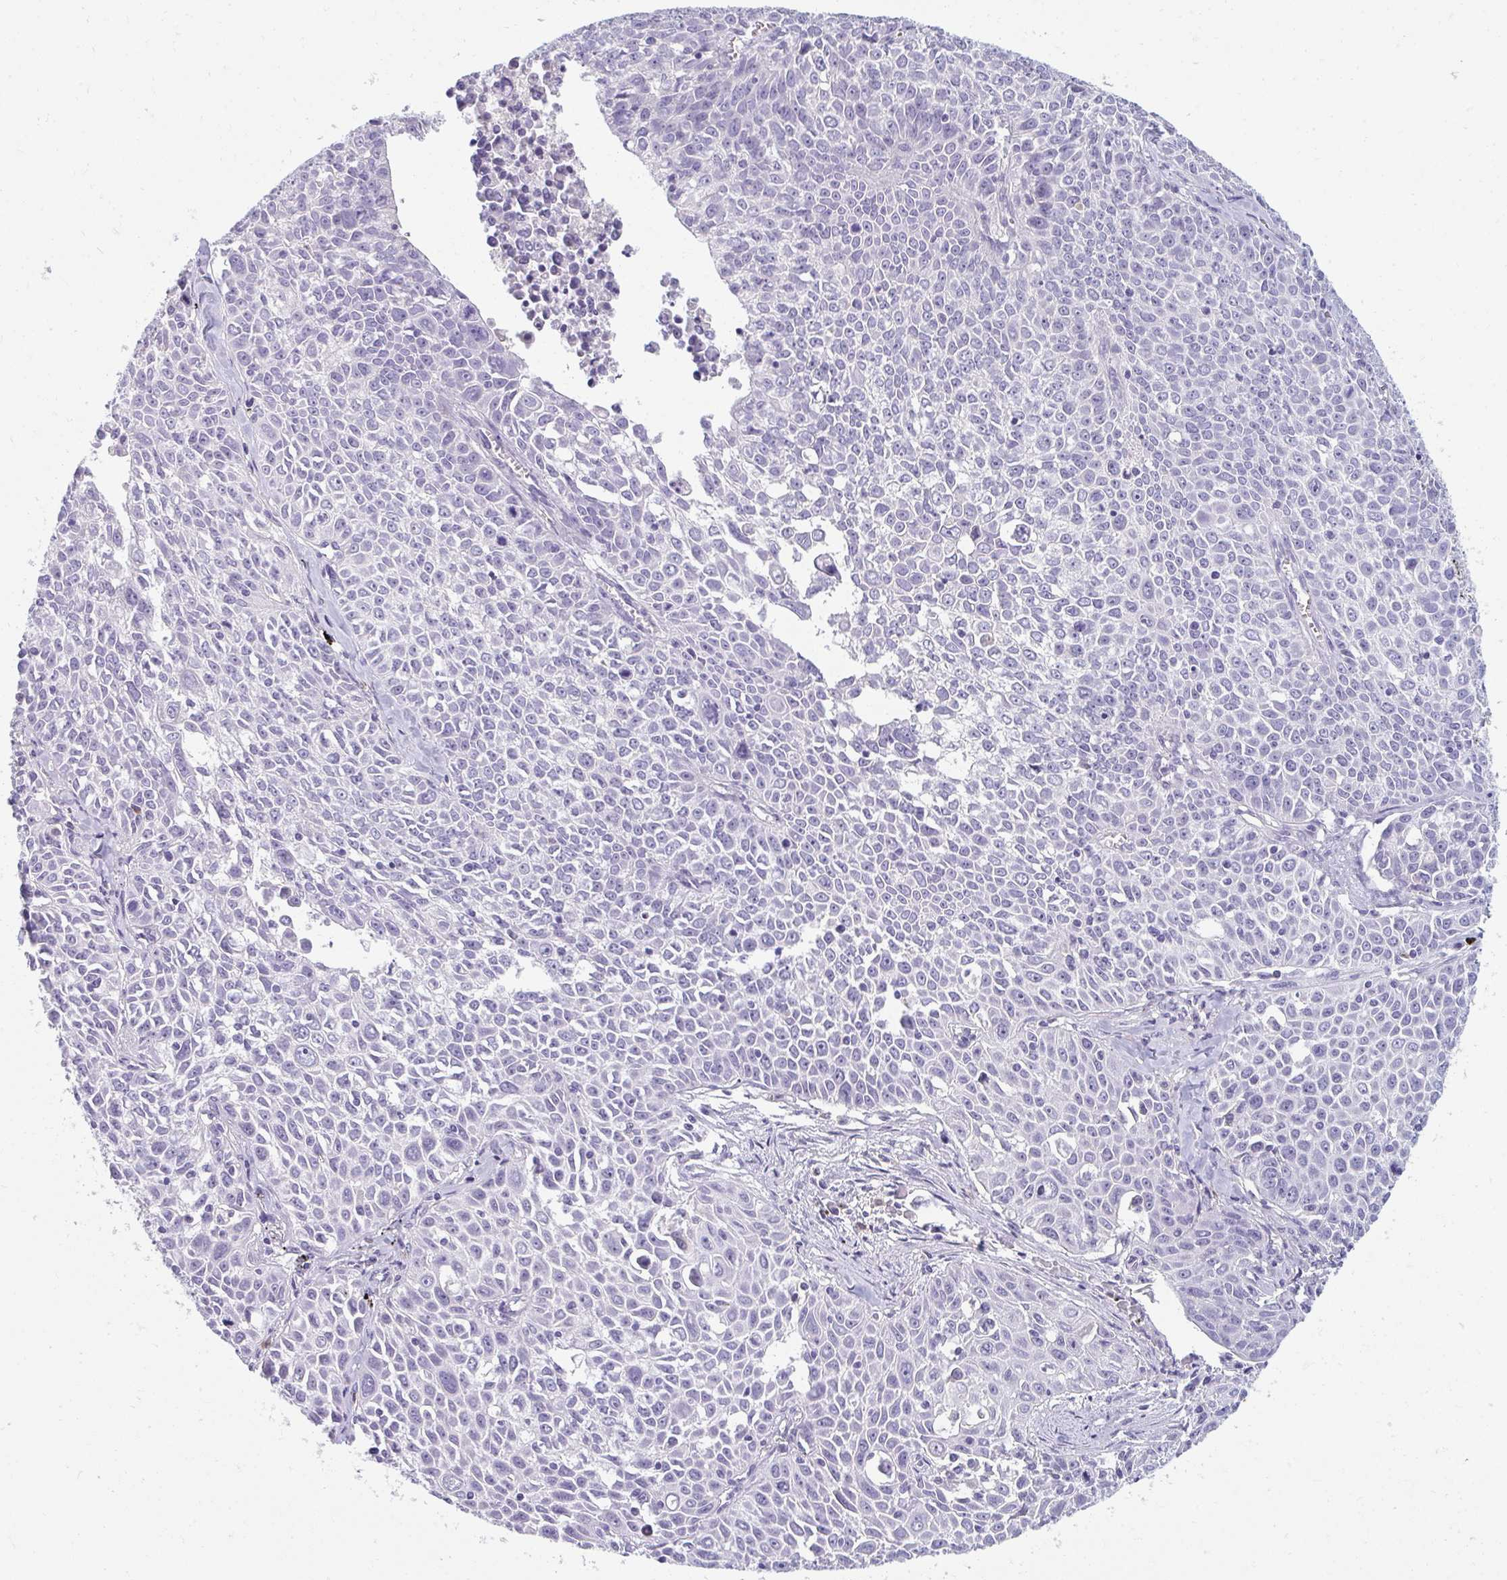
{"staining": {"intensity": "negative", "quantity": "none", "location": "none"}, "tissue": "lung cancer", "cell_type": "Tumor cells", "image_type": "cancer", "snomed": [{"axis": "morphology", "description": "Squamous cell carcinoma, NOS"}, {"axis": "morphology", "description": "Squamous cell carcinoma, metastatic, NOS"}, {"axis": "topography", "description": "Lymph node"}, {"axis": "topography", "description": "Lung"}], "caption": "The image demonstrates no staining of tumor cells in lung squamous cell carcinoma.", "gene": "EIF1AD", "patient": {"sex": "female", "age": 62}}